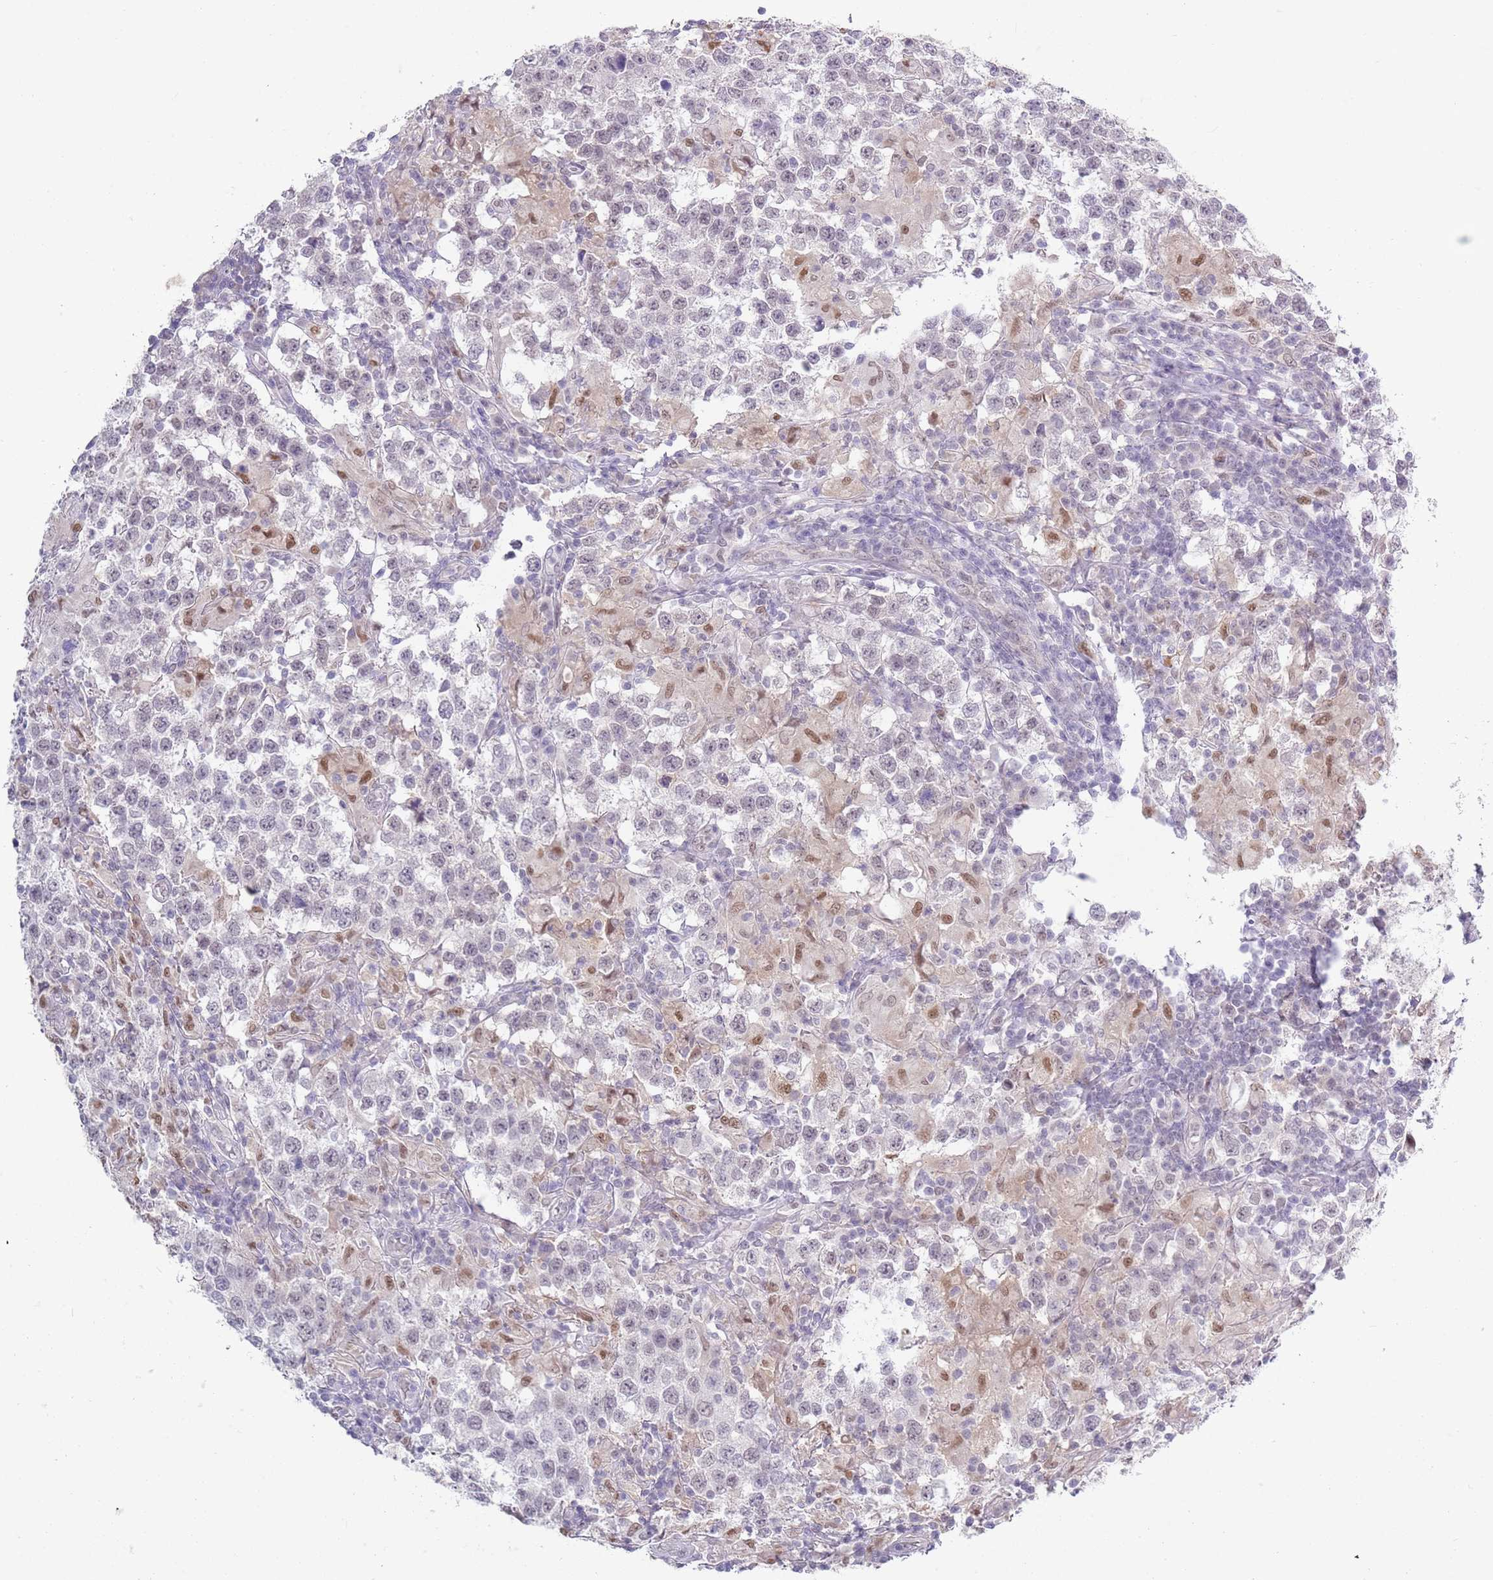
{"staining": {"intensity": "negative", "quantity": "none", "location": "none"}, "tissue": "testis cancer", "cell_type": "Tumor cells", "image_type": "cancer", "snomed": [{"axis": "morphology", "description": "Seminoma, NOS"}, {"axis": "morphology", "description": "Carcinoma, Embryonal, NOS"}, {"axis": "topography", "description": "Testis"}], "caption": "High power microscopy micrograph of an IHC image of testis embryonal carcinoma, revealing no significant positivity in tumor cells.", "gene": "SEPHS2", "patient": {"sex": "male", "age": 41}}